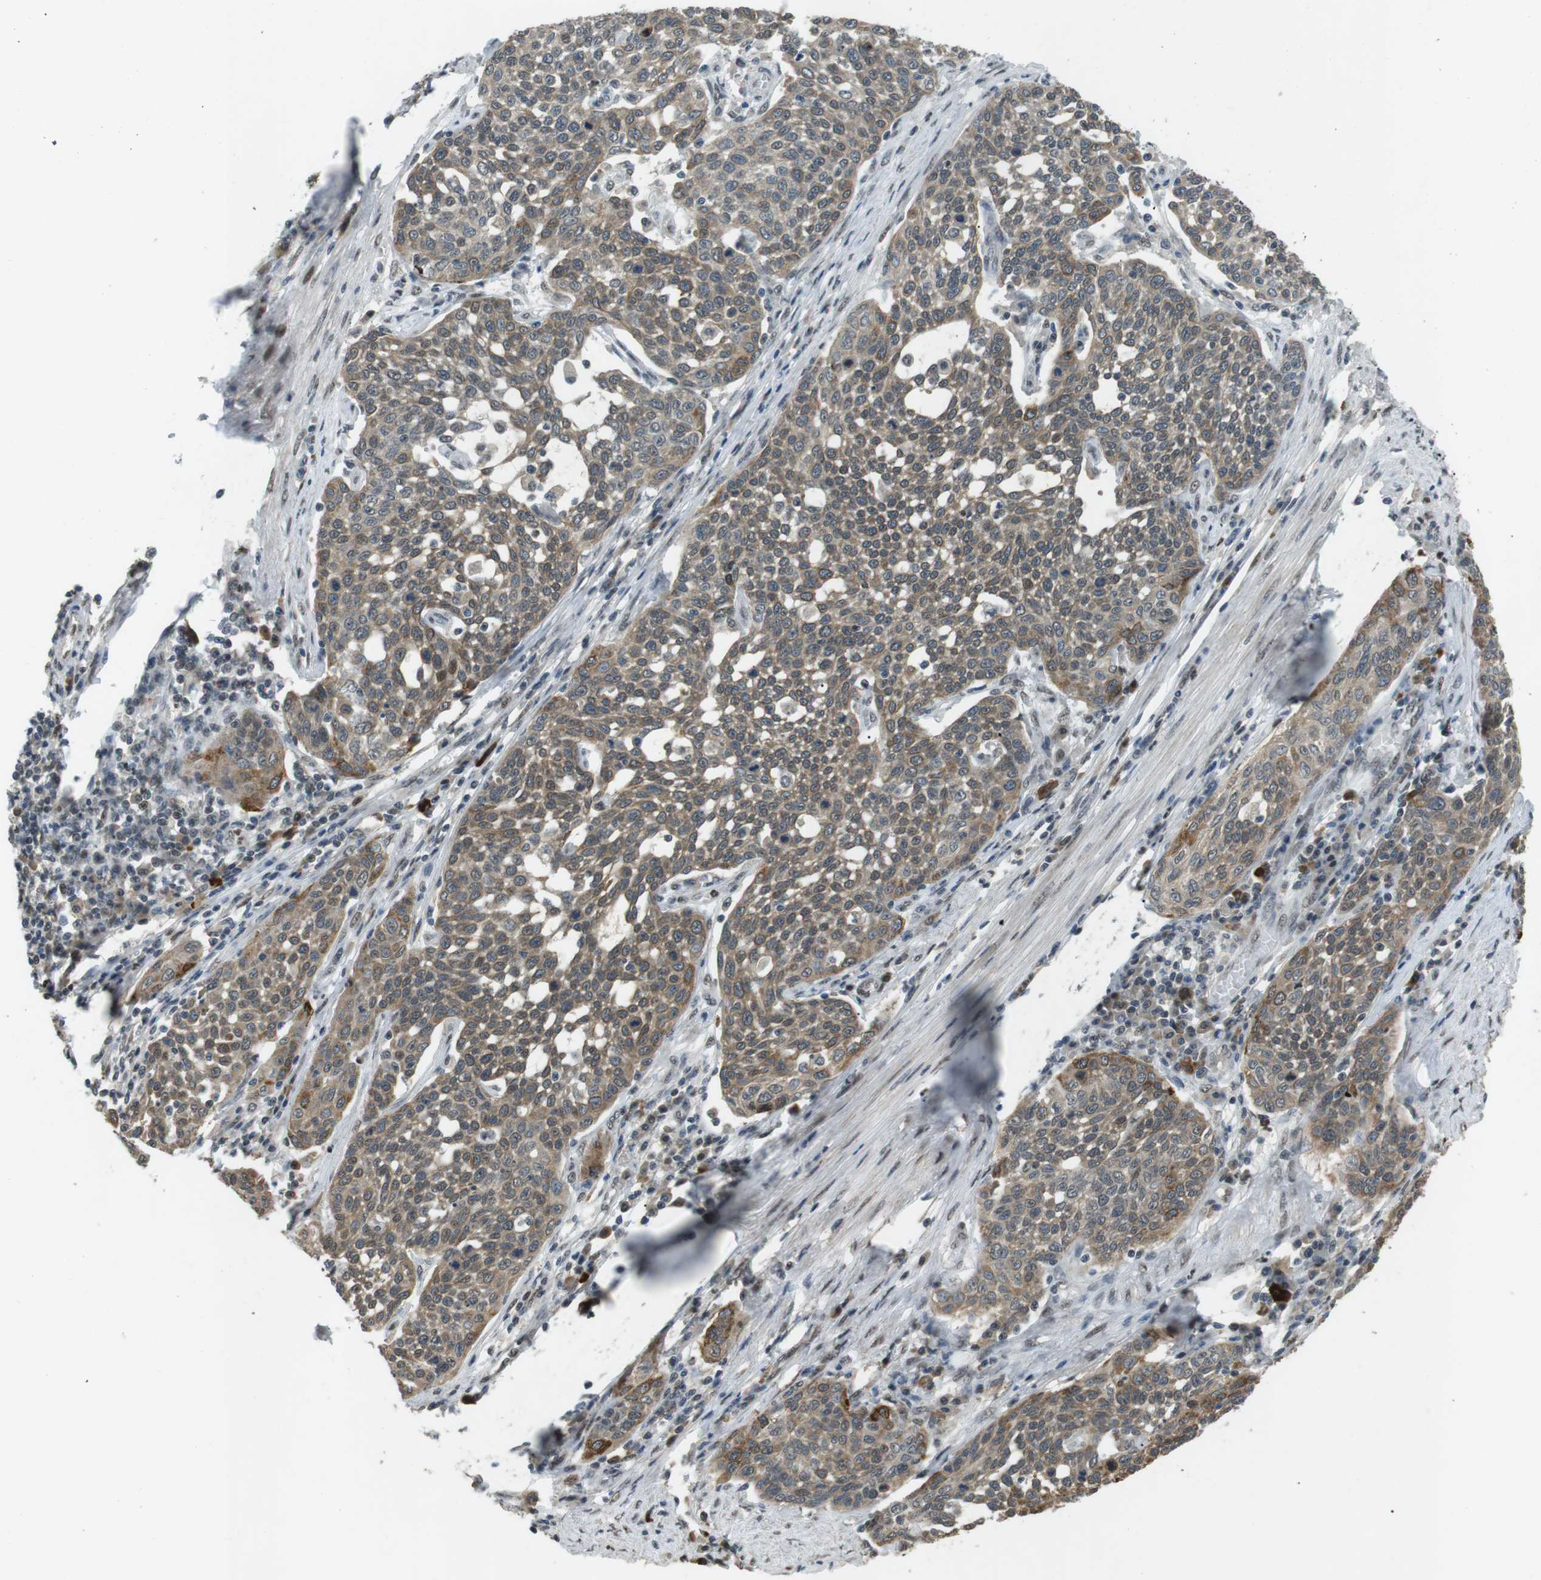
{"staining": {"intensity": "moderate", "quantity": ">75%", "location": "cytoplasmic/membranous"}, "tissue": "cervical cancer", "cell_type": "Tumor cells", "image_type": "cancer", "snomed": [{"axis": "morphology", "description": "Squamous cell carcinoma, NOS"}, {"axis": "topography", "description": "Cervix"}], "caption": "This is an image of immunohistochemistry staining of squamous cell carcinoma (cervical), which shows moderate staining in the cytoplasmic/membranous of tumor cells.", "gene": "ORAI3", "patient": {"sex": "female", "age": 34}}